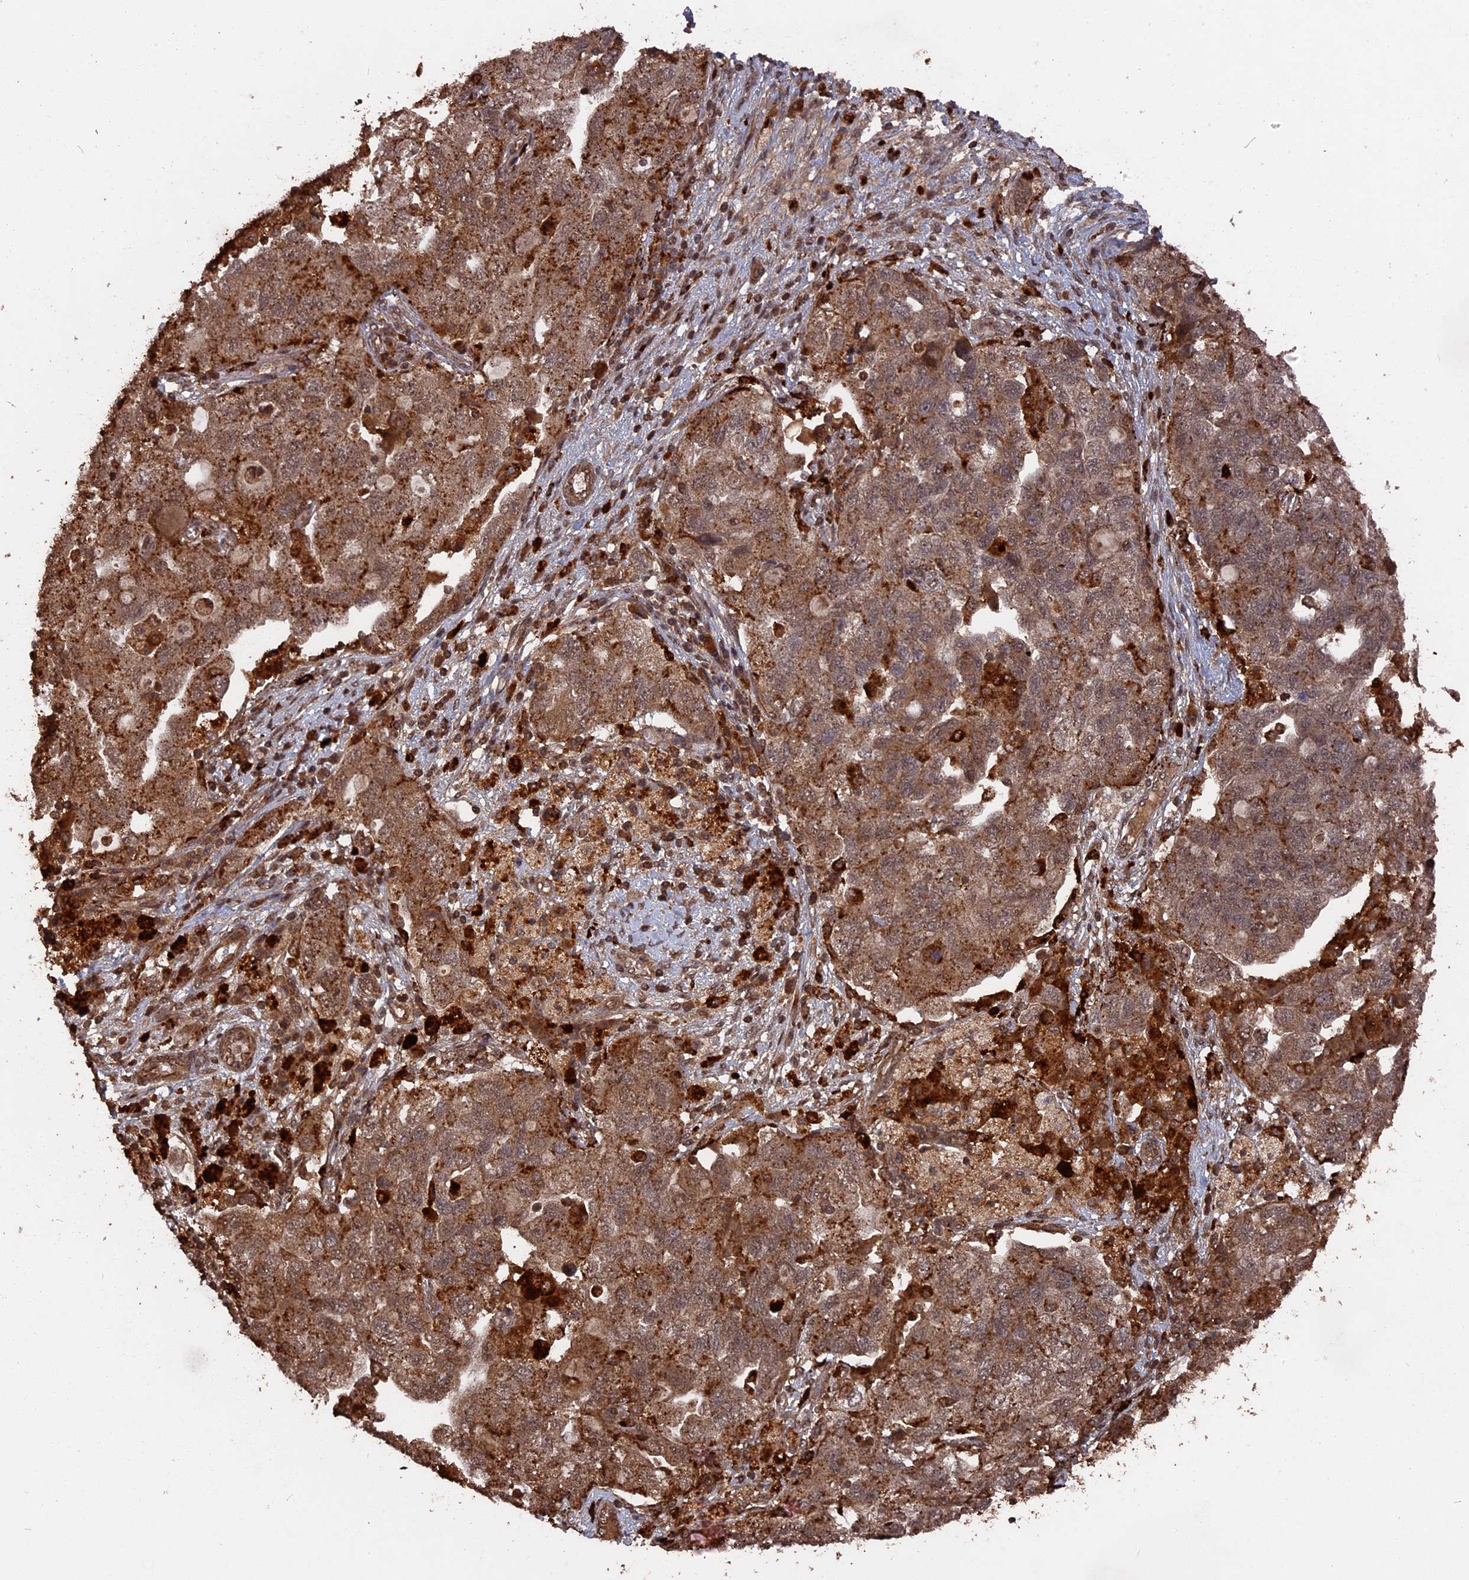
{"staining": {"intensity": "moderate", "quantity": ">75%", "location": "cytoplasmic/membranous,nuclear"}, "tissue": "ovarian cancer", "cell_type": "Tumor cells", "image_type": "cancer", "snomed": [{"axis": "morphology", "description": "Carcinoma, NOS"}, {"axis": "morphology", "description": "Cystadenocarcinoma, serous, NOS"}, {"axis": "topography", "description": "Ovary"}], "caption": "Carcinoma (ovarian) was stained to show a protein in brown. There is medium levels of moderate cytoplasmic/membranous and nuclear expression in about >75% of tumor cells.", "gene": "TELO2", "patient": {"sex": "female", "age": 69}}